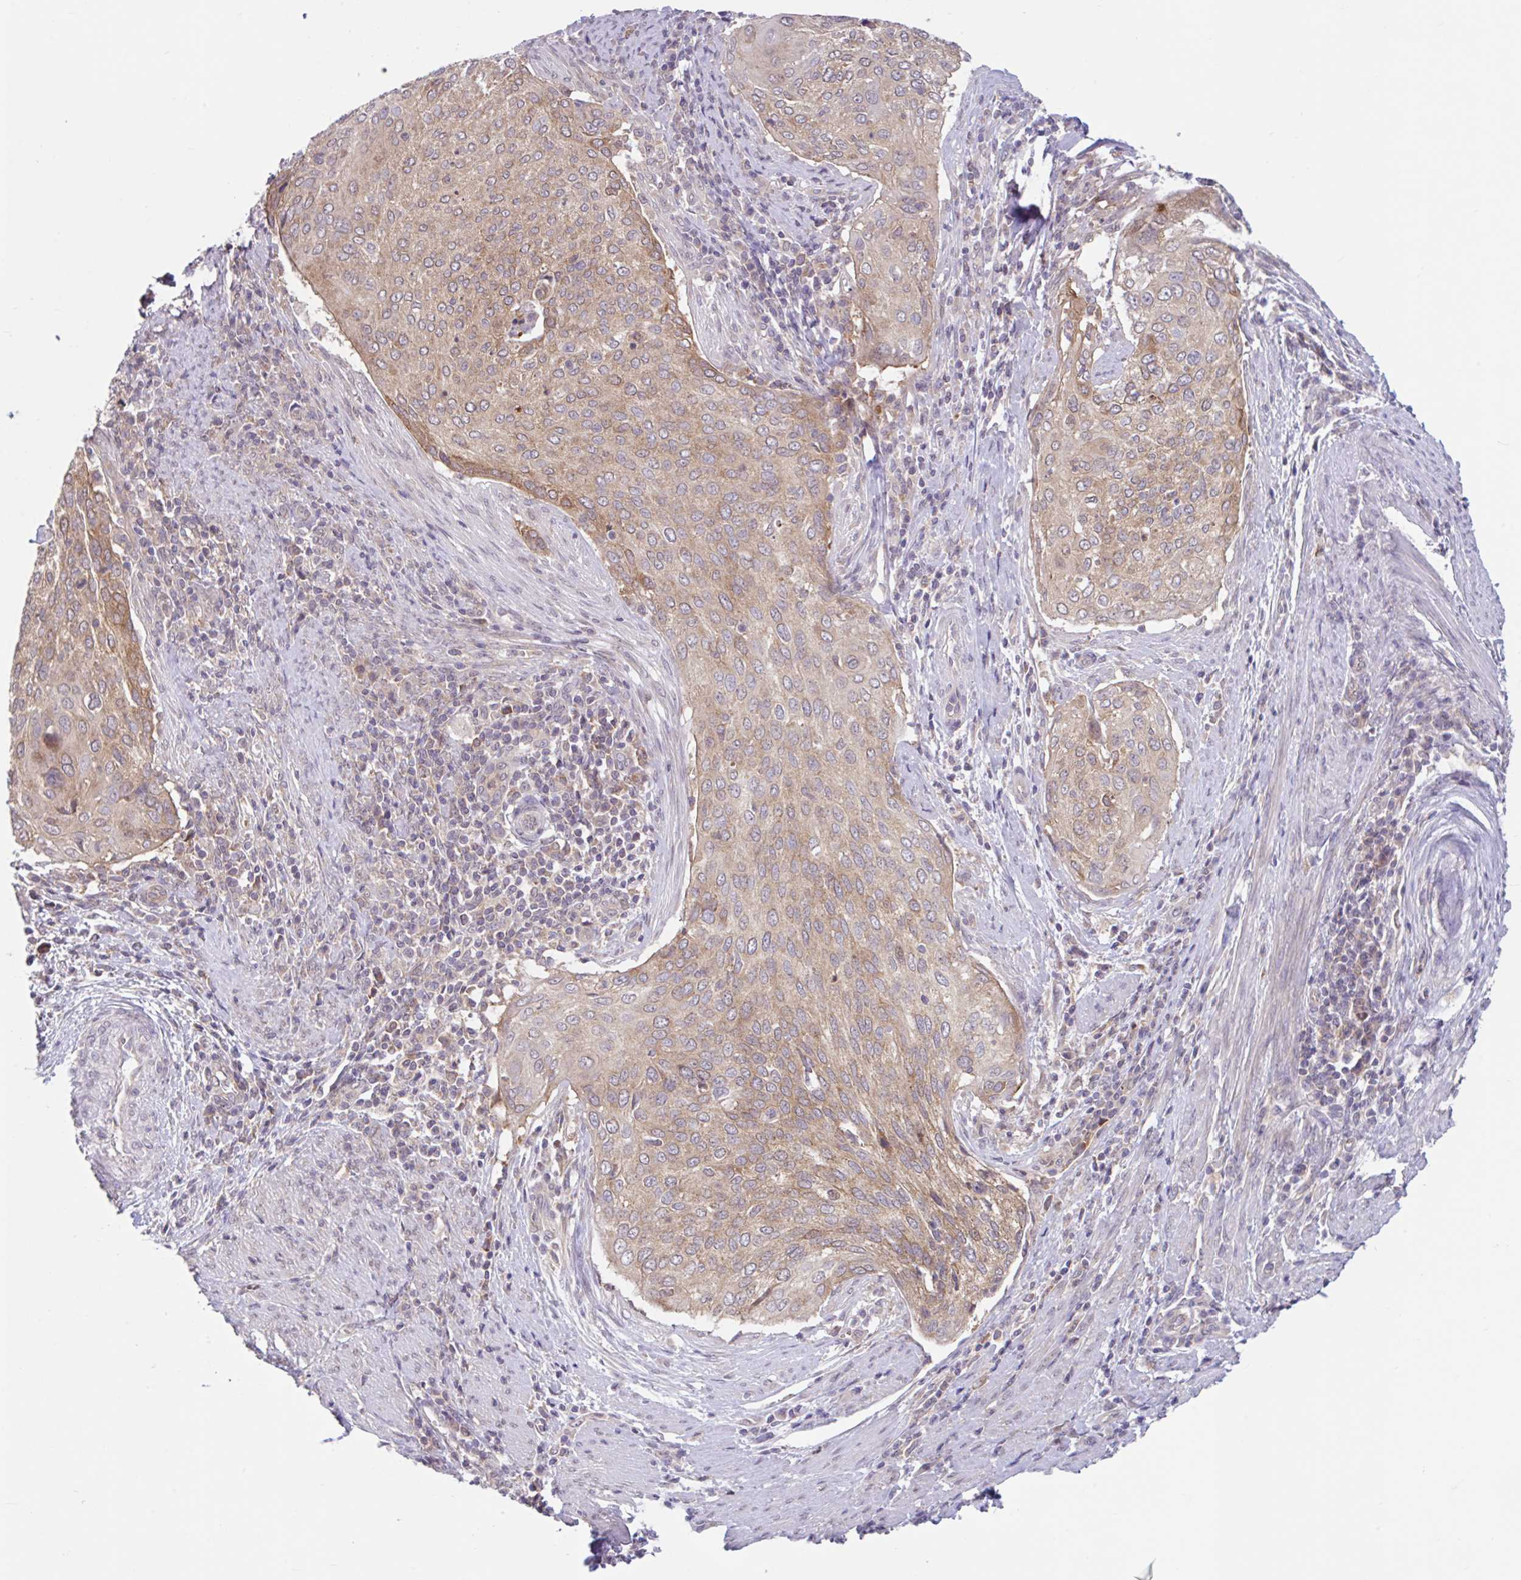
{"staining": {"intensity": "moderate", "quantity": ">75%", "location": "cytoplasmic/membranous"}, "tissue": "cervical cancer", "cell_type": "Tumor cells", "image_type": "cancer", "snomed": [{"axis": "morphology", "description": "Squamous cell carcinoma, NOS"}, {"axis": "topography", "description": "Cervix"}], "caption": "Cervical cancer (squamous cell carcinoma) tissue exhibits moderate cytoplasmic/membranous staining in about >75% of tumor cells", "gene": "RALBP1", "patient": {"sex": "female", "age": 38}}